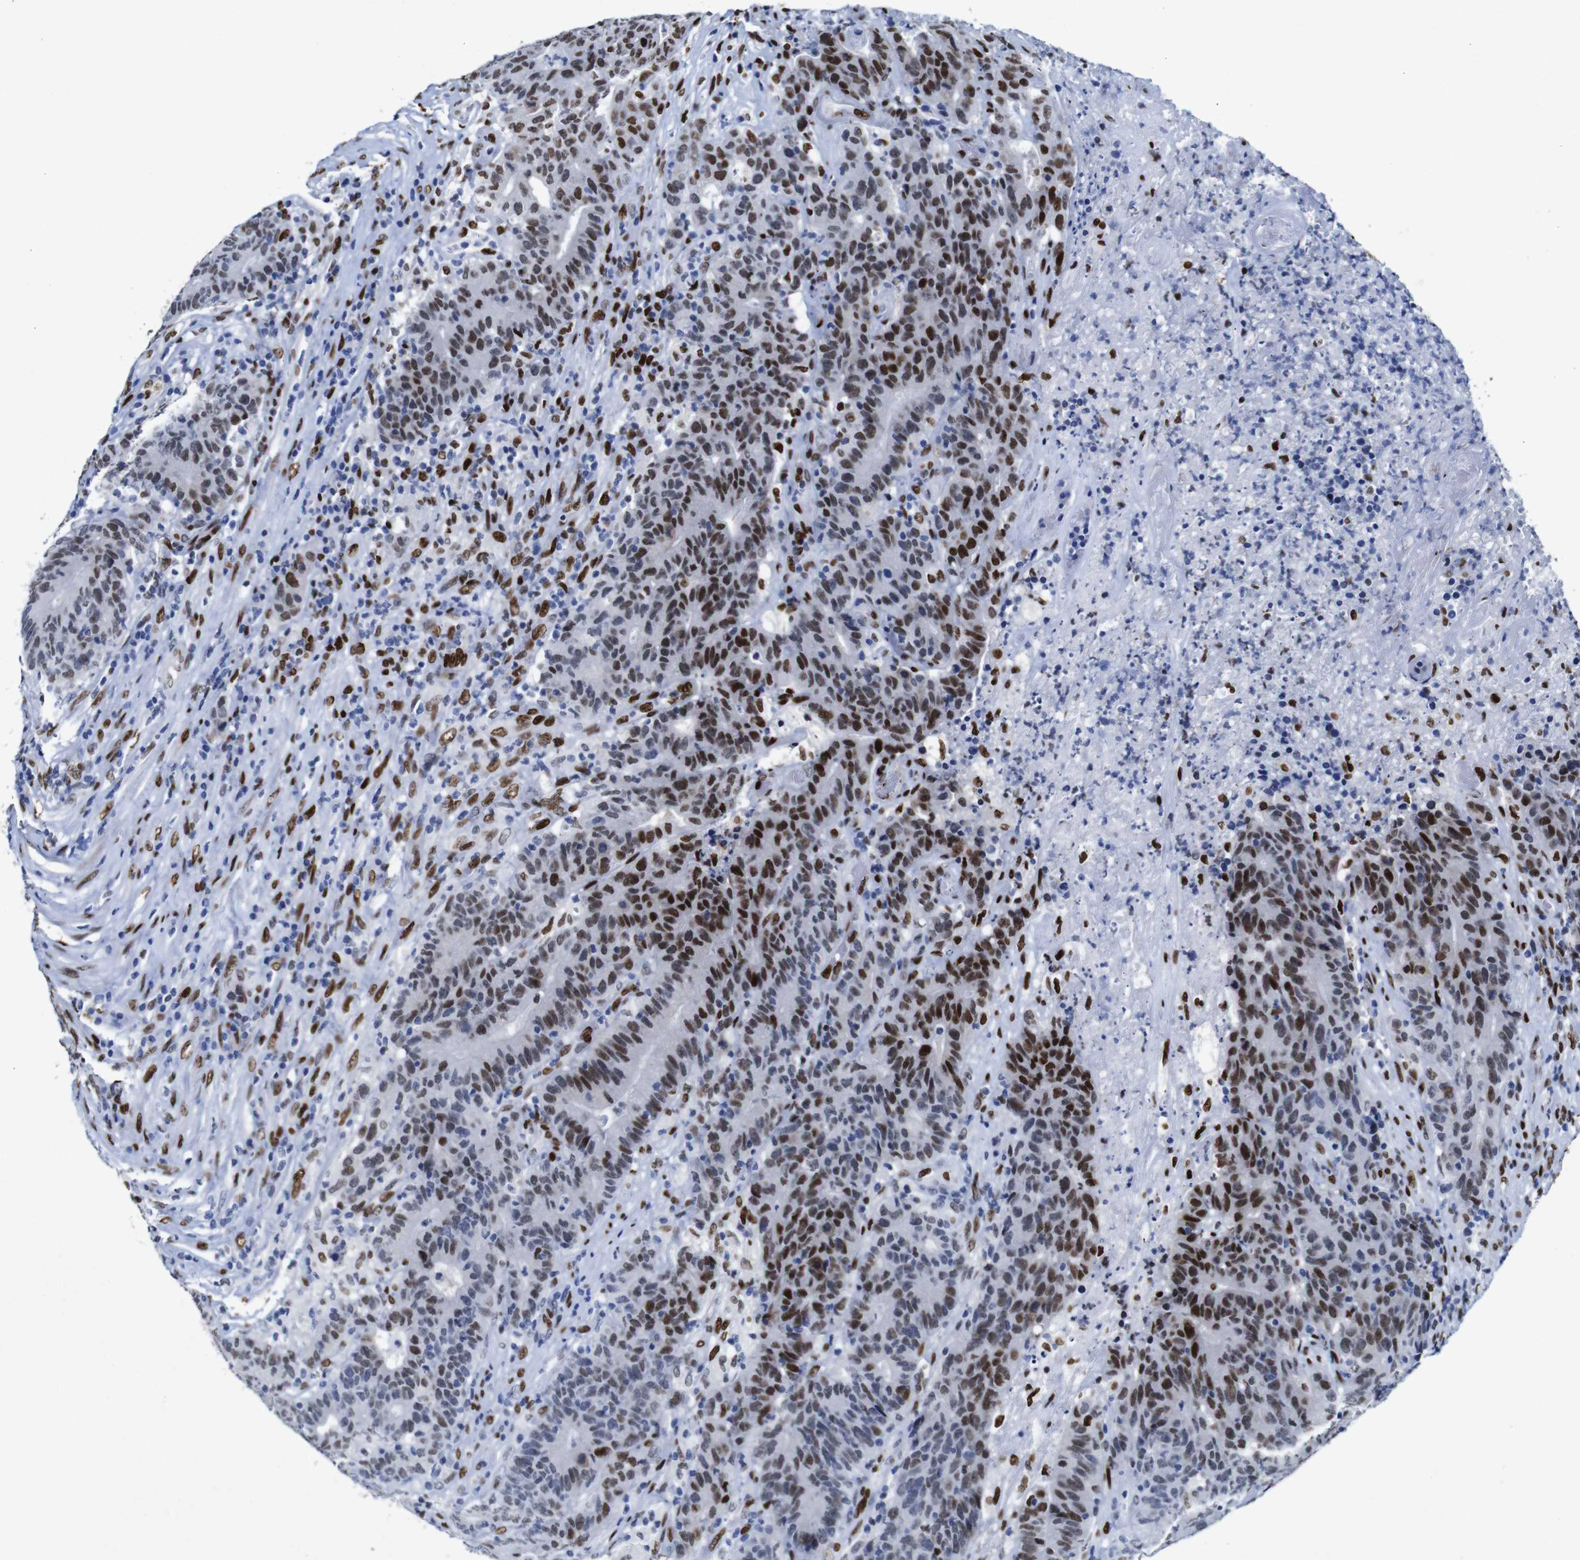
{"staining": {"intensity": "moderate", "quantity": "25%-75%", "location": "nuclear"}, "tissue": "colorectal cancer", "cell_type": "Tumor cells", "image_type": "cancer", "snomed": [{"axis": "morphology", "description": "Normal tissue, NOS"}, {"axis": "morphology", "description": "Adenocarcinoma, NOS"}, {"axis": "topography", "description": "Colon"}], "caption": "Tumor cells demonstrate medium levels of moderate nuclear expression in about 25%-75% of cells in adenocarcinoma (colorectal). The staining was performed using DAB (3,3'-diaminobenzidine), with brown indicating positive protein expression. Nuclei are stained blue with hematoxylin.", "gene": "FOSL2", "patient": {"sex": "female", "age": 75}}